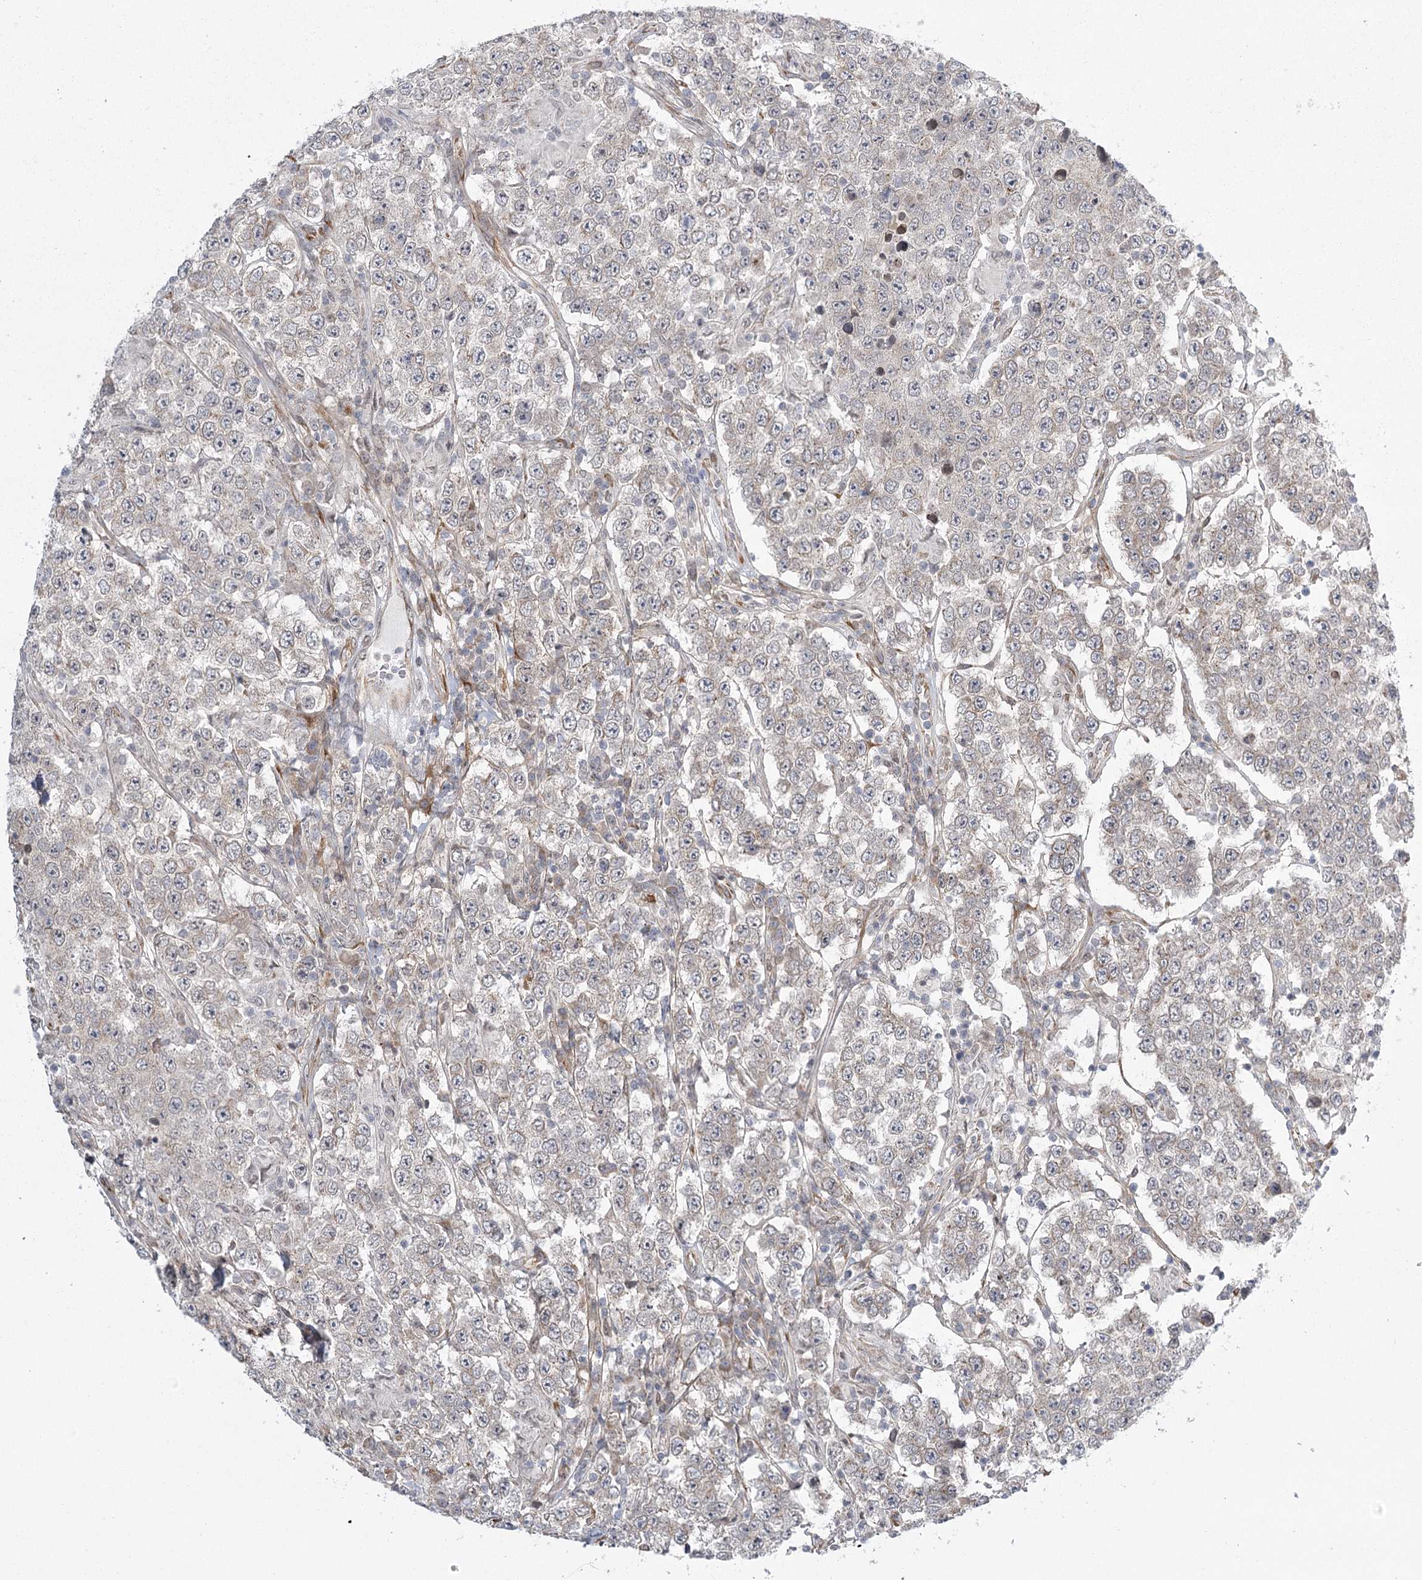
{"staining": {"intensity": "negative", "quantity": "none", "location": "none"}, "tissue": "testis cancer", "cell_type": "Tumor cells", "image_type": "cancer", "snomed": [{"axis": "morphology", "description": "Normal tissue, NOS"}, {"axis": "morphology", "description": "Urothelial carcinoma, High grade"}, {"axis": "morphology", "description": "Seminoma, NOS"}, {"axis": "morphology", "description": "Carcinoma, Embryonal, NOS"}, {"axis": "topography", "description": "Urinary bladder"}, {"axis": "topography", "description": "Testis"}], "caption": "An IHC histopathology image of testis cancer (embryonal carcinoma) is shown. There is no staining in tumor cells of testis cancer (embryonal carcinoma). (Stains: DAB (3,3'-diaminobenzidine) immunohistochemistry with hematoxylin counter stain, Microscopy: brightfield microscopy at high magnification).", "gene": "MED28", "patient": {"sex": "male", "age": 41}}